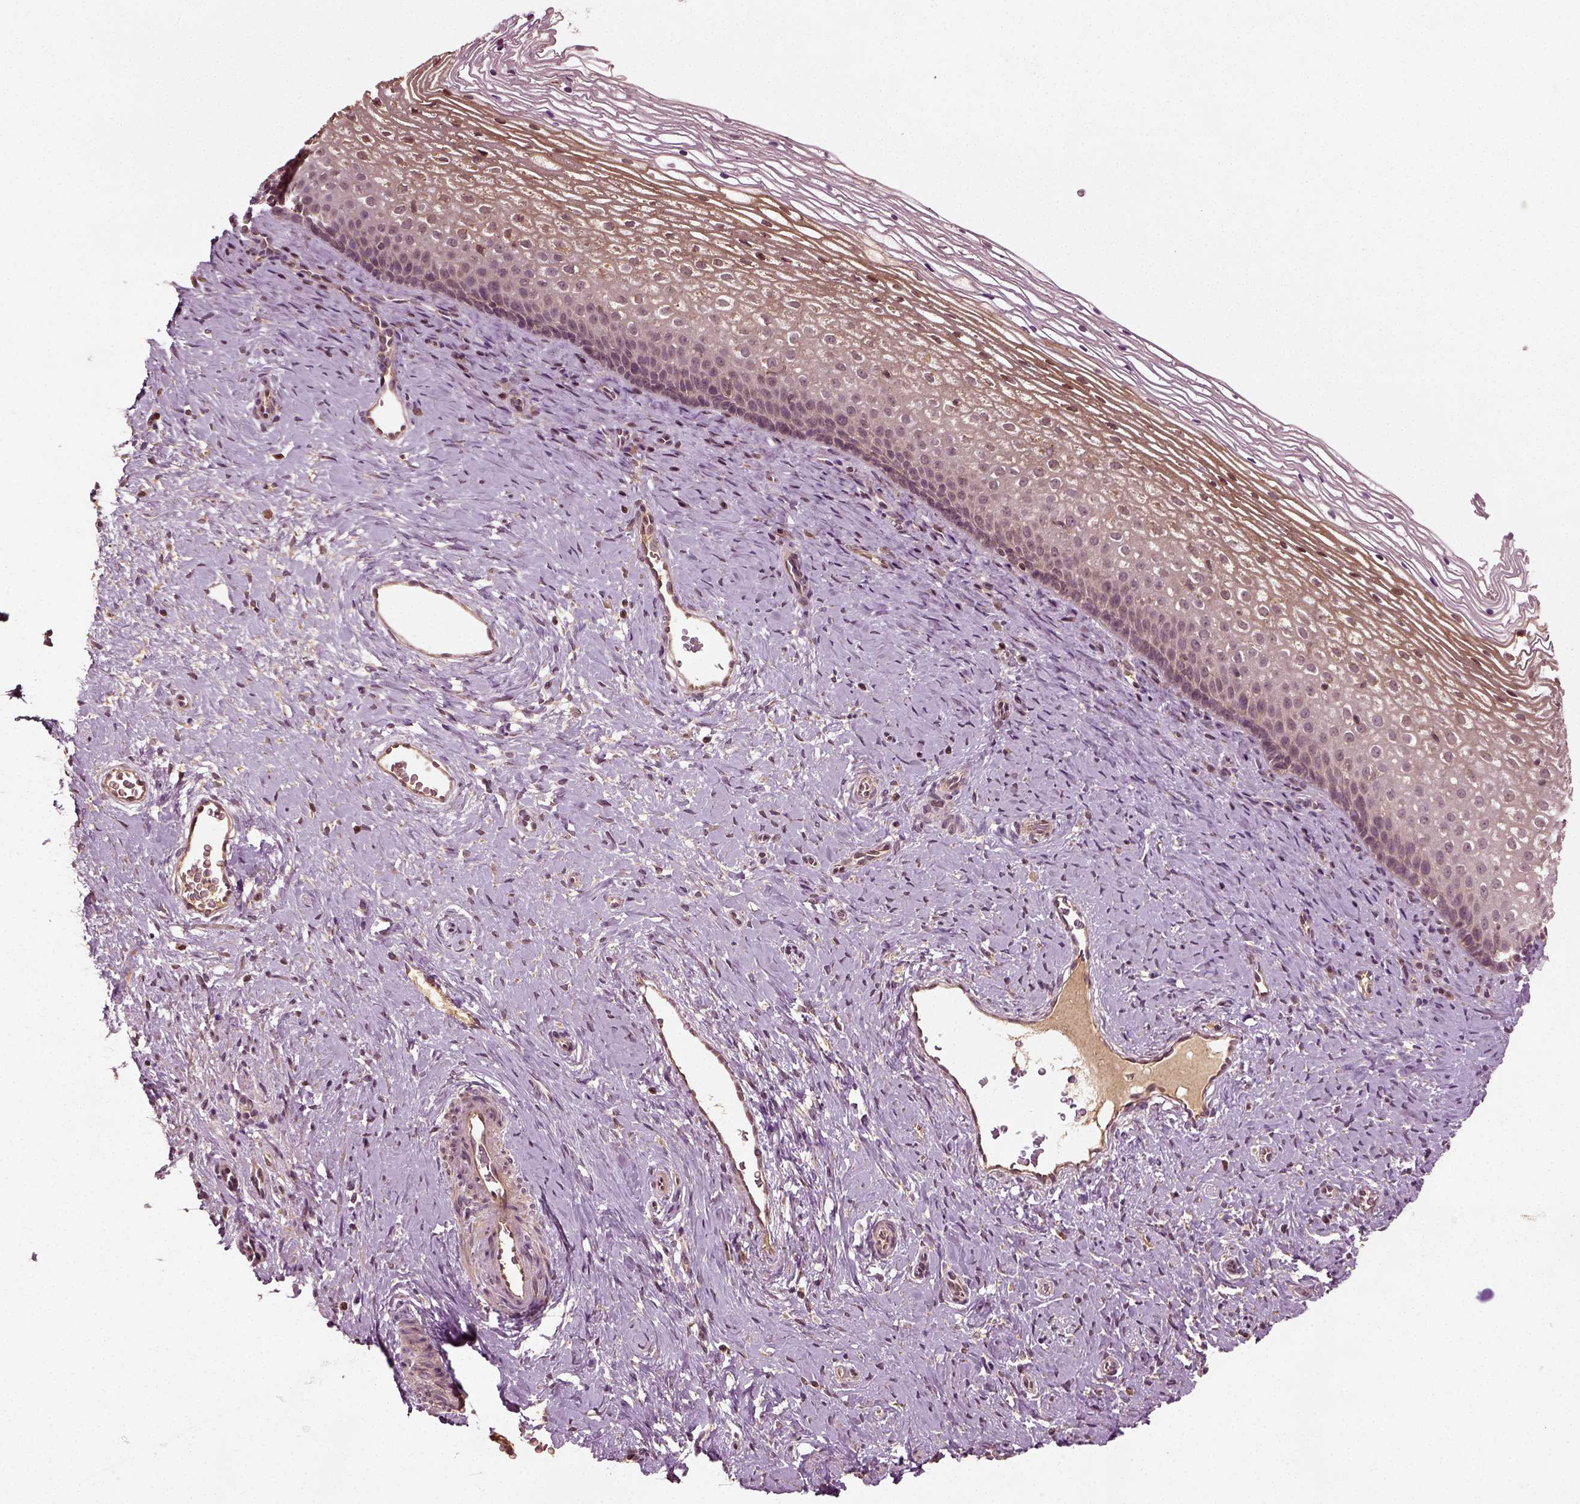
{"staining": {"intensity": "negative", "quantity": "none", "location": "none"}, "tissue": "cervix", "cell_type": "Glandular cells", "image_type": "normal", "snomed": [{"axis": "morphology", "description": "Normal tissue, NOS"}, {"axis": "topography", "description": "Cervix"}], "caption": "An immunohistochemistry (IHC) histopathology image of unremarkable cervix is shown. There is no staining in glandular cells of cervix. (Brightfield microscopy of DAB immunohistochemistry at high magnification).", "gene": "ERV3", "patient": {"sex": "female", "age": 34}}